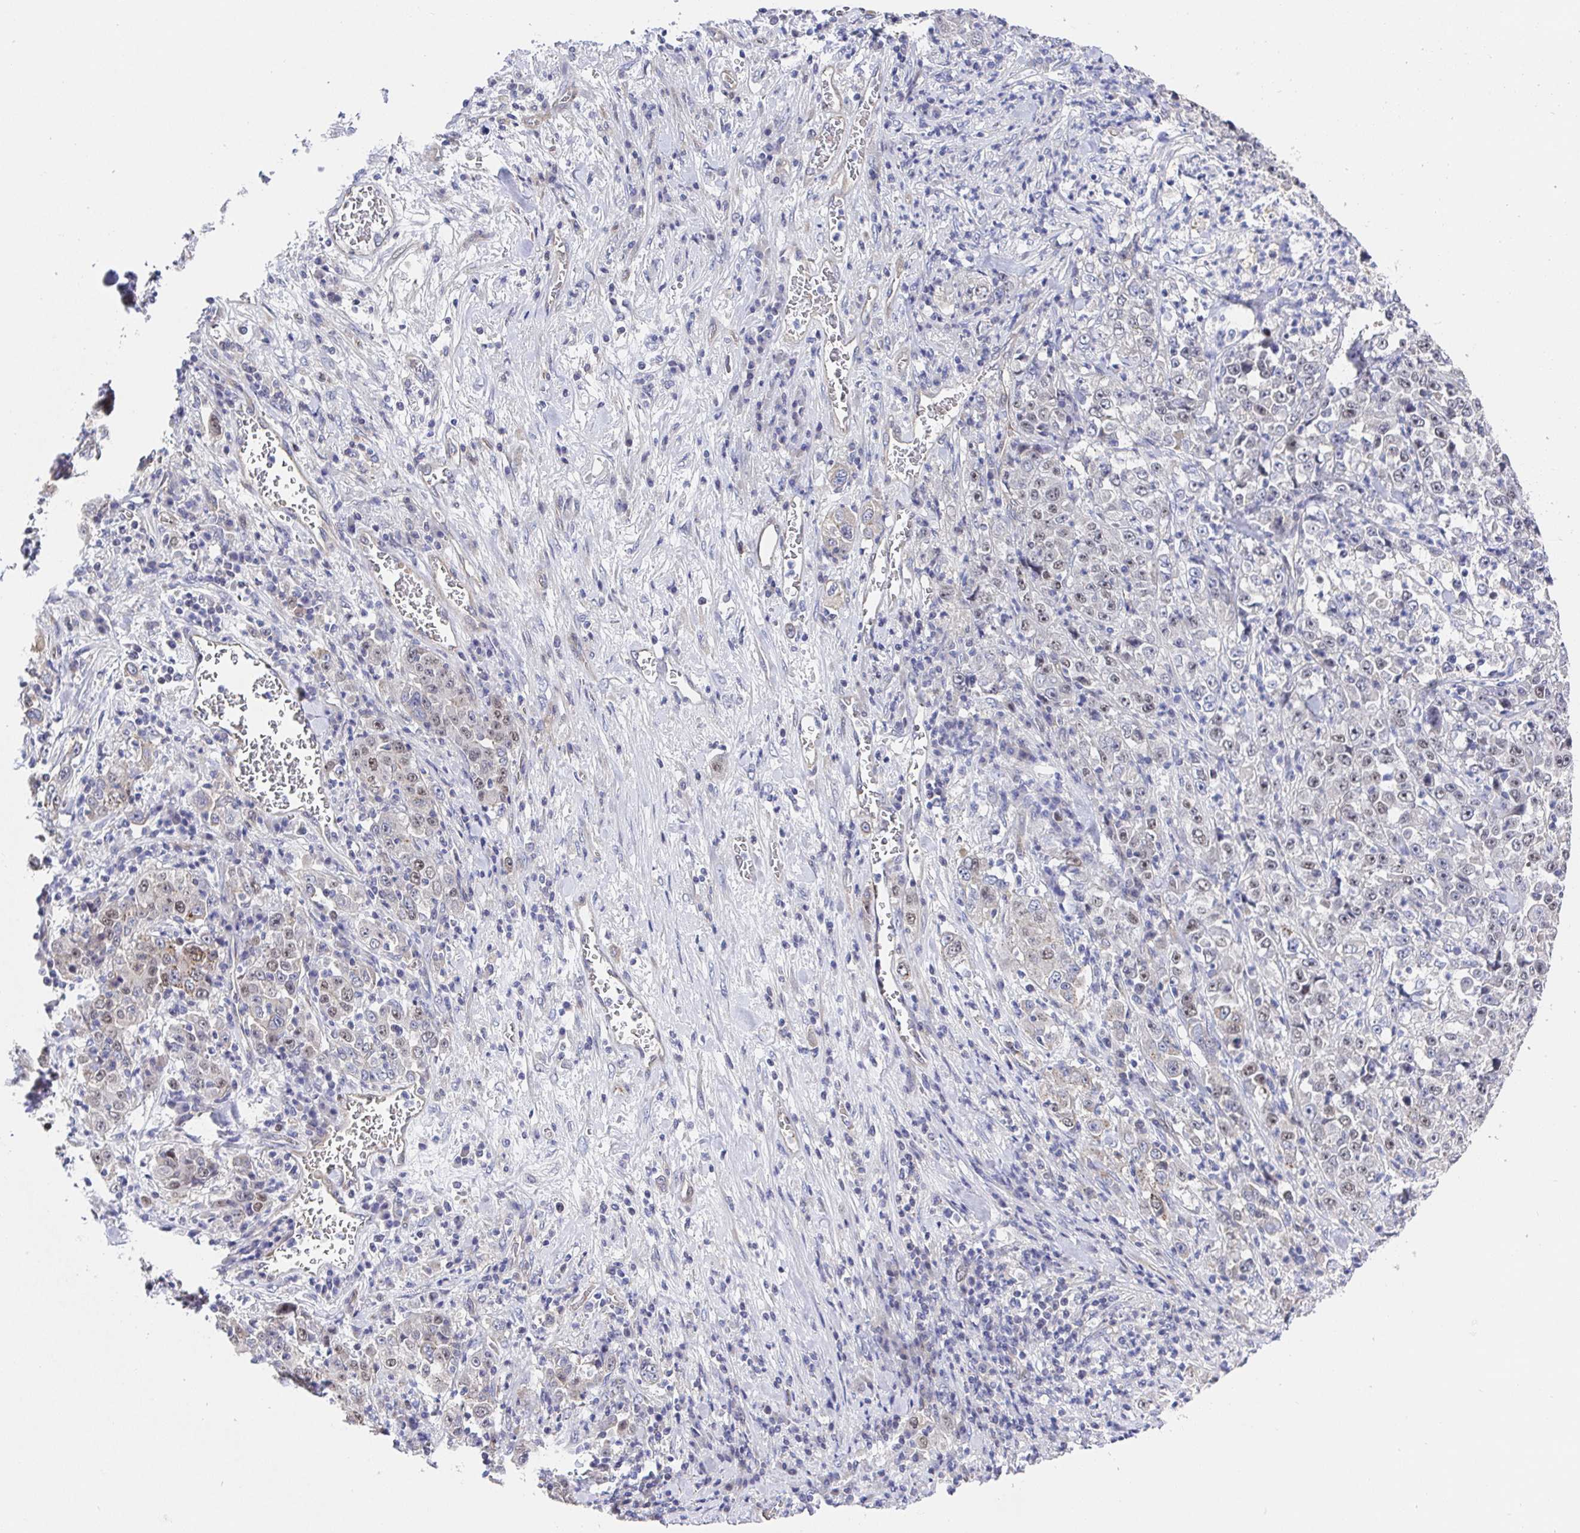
{"staining": {"intensity": "weak", "quantity": "<25%", "location": "nuclear"}, "tissue": "stomach cancer", "cell_type": "Tumor cells", "image_type": "cancer", "snomed": [{"axis": "morphology", "description": "Normal tissue, NOS"}, {"axis": "morphology", "description": "Adenocarcinoma, NOS"}, {"axis": "topography", "description": "Stomach, upper"}, {"axis": "topography", "description": "Stomach"}], "caption": "Human stomach adenocarcinoma stained for a protein using IHC reveals no staining in tumor cells.", "gene": "TIMELESS", "patient": {"sex": "male", "age": 59}}